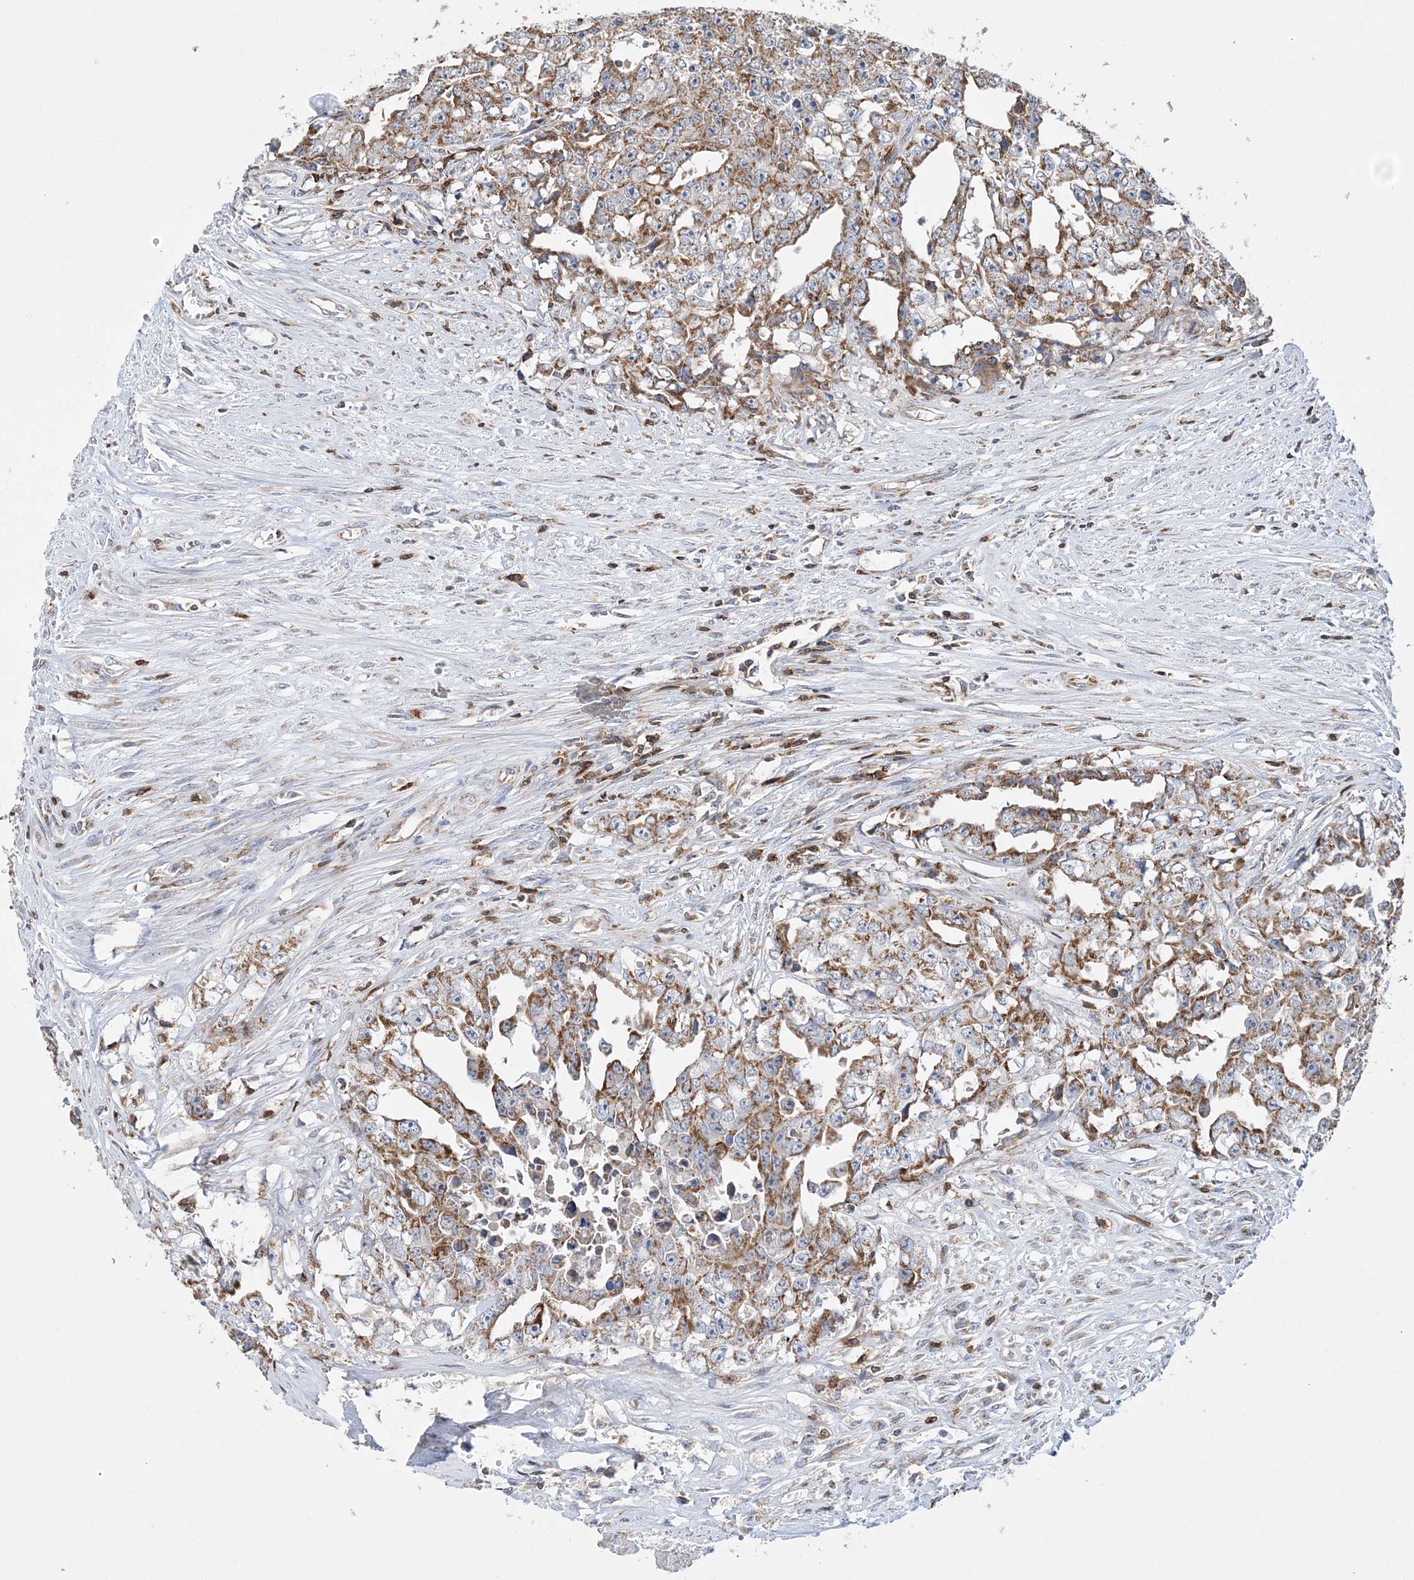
{"staining": {"intensity": "moderate", "quantity": ">75%", "location": "cytoplasmic/membranous"}, "tissue": "testis cancer", "cell_type": "Tumor cells", "image_type": "cancer", "snomed": [{"axis": "morphology", "description": "Seminoma, NOS"}, {"axis": "morphology", "description": "Carcinoma, Embryonal, NOS"}, {"axis": "topography", "description": "Testis"}], "caption": "There is medium levels of moderate cytoplasmic/membranous positivity in tumor cells of testis embryonal carcinoma, as demonstrated by immunohistochemical staining (brown color).", "gene": "TTC32", "patient": {"sex": "male", "age": 43}}